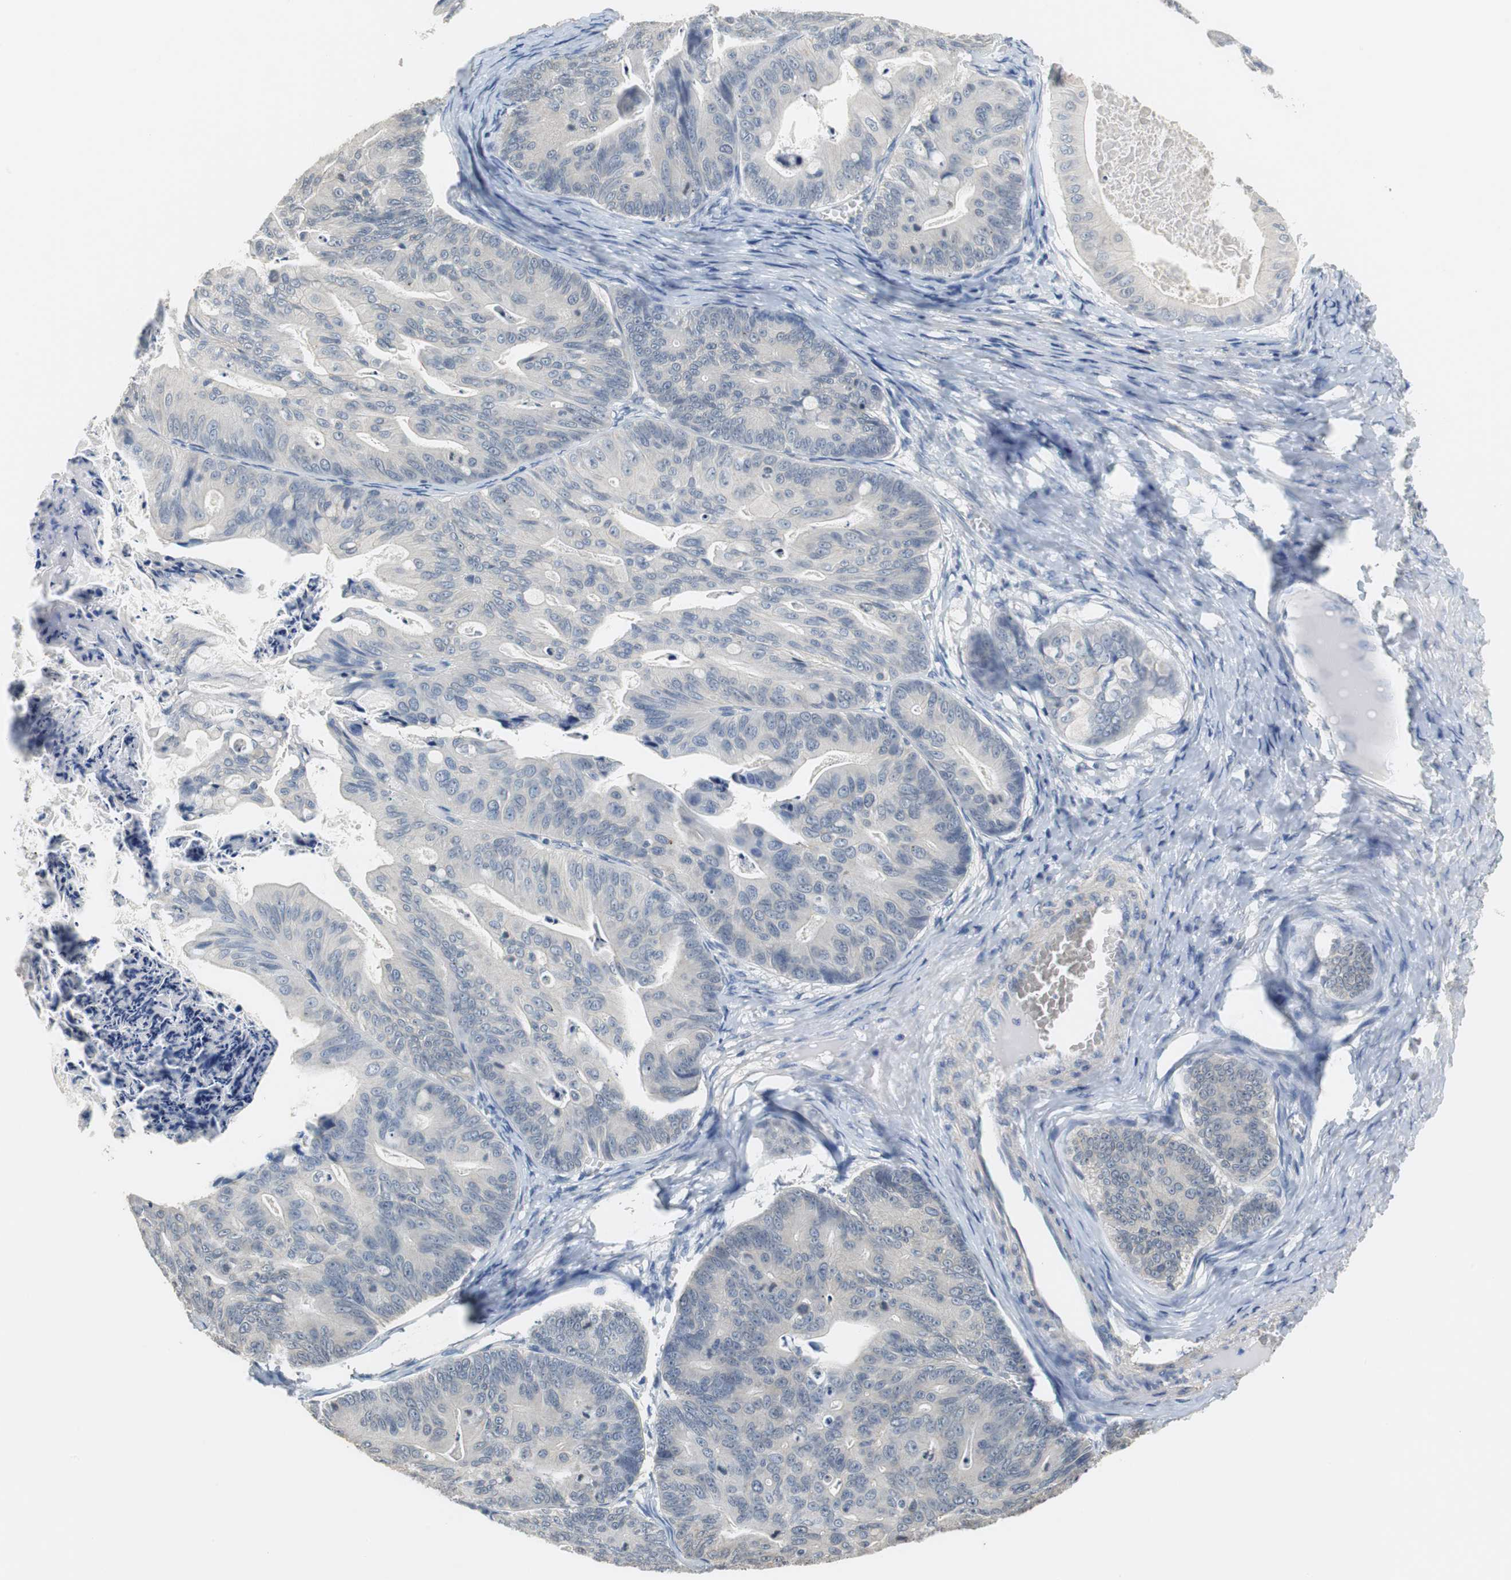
{"staining": {"intensity": "negative", "quantity": "none", "location": "none"}, "tissue": "ovarian cancer", "cell_type": "Tumor cells", "image_type": "cancer", "snomed": [{"axis": "morphology", "description": "Cystadenocarcinoma, mucinous, NOS"}, {"axis": "topography", "description": "Ovary"}], "caption": "Ovarian cancer (mucinous cystadenocarcinoma) stained for a protein using IHC shows no positivity tumor cells.", "gene": "MUC7", "patient": {"sex": "female", "age": 36}}